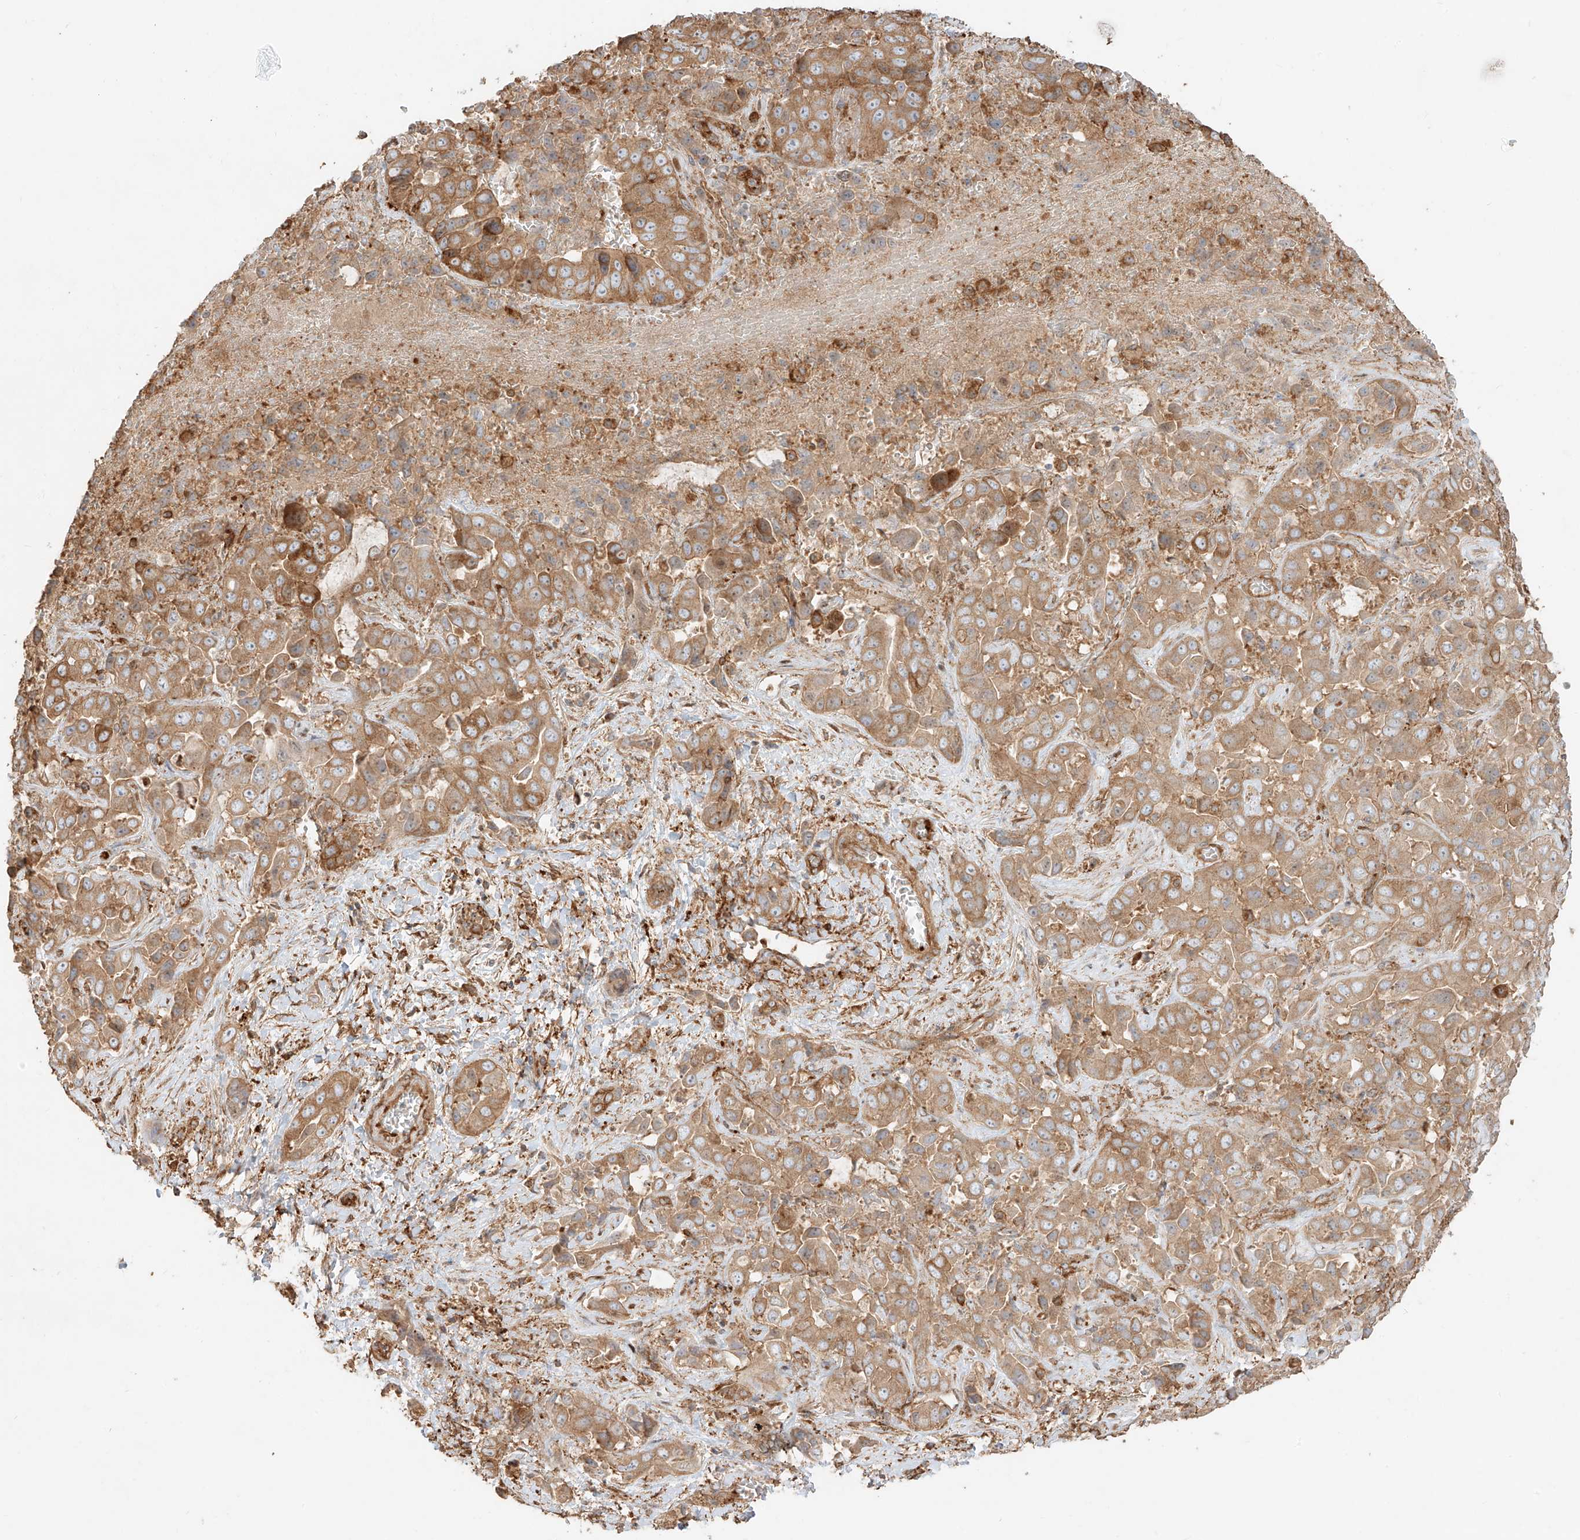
{"staining": {"intensity": "moderate", "quantity": ">75%", "location": "cytoplasmic/membranous"}, "tissue": "liver cancer", "cell_type": "Tumor cells", "image_type": "cancer", "snomed": [{"axis": "morphology", "description": "Cholangiocarcinoma"}, {"axis": "topography", "description": "Liver"}], "caption": "Moderate cytoplasmic/membranous staining is identified in about >75% of tumor cells in liver cancer (cholangiocarcinoma).", "gene": "SNX9", "patient": {"sex": "female", "age": 52}}